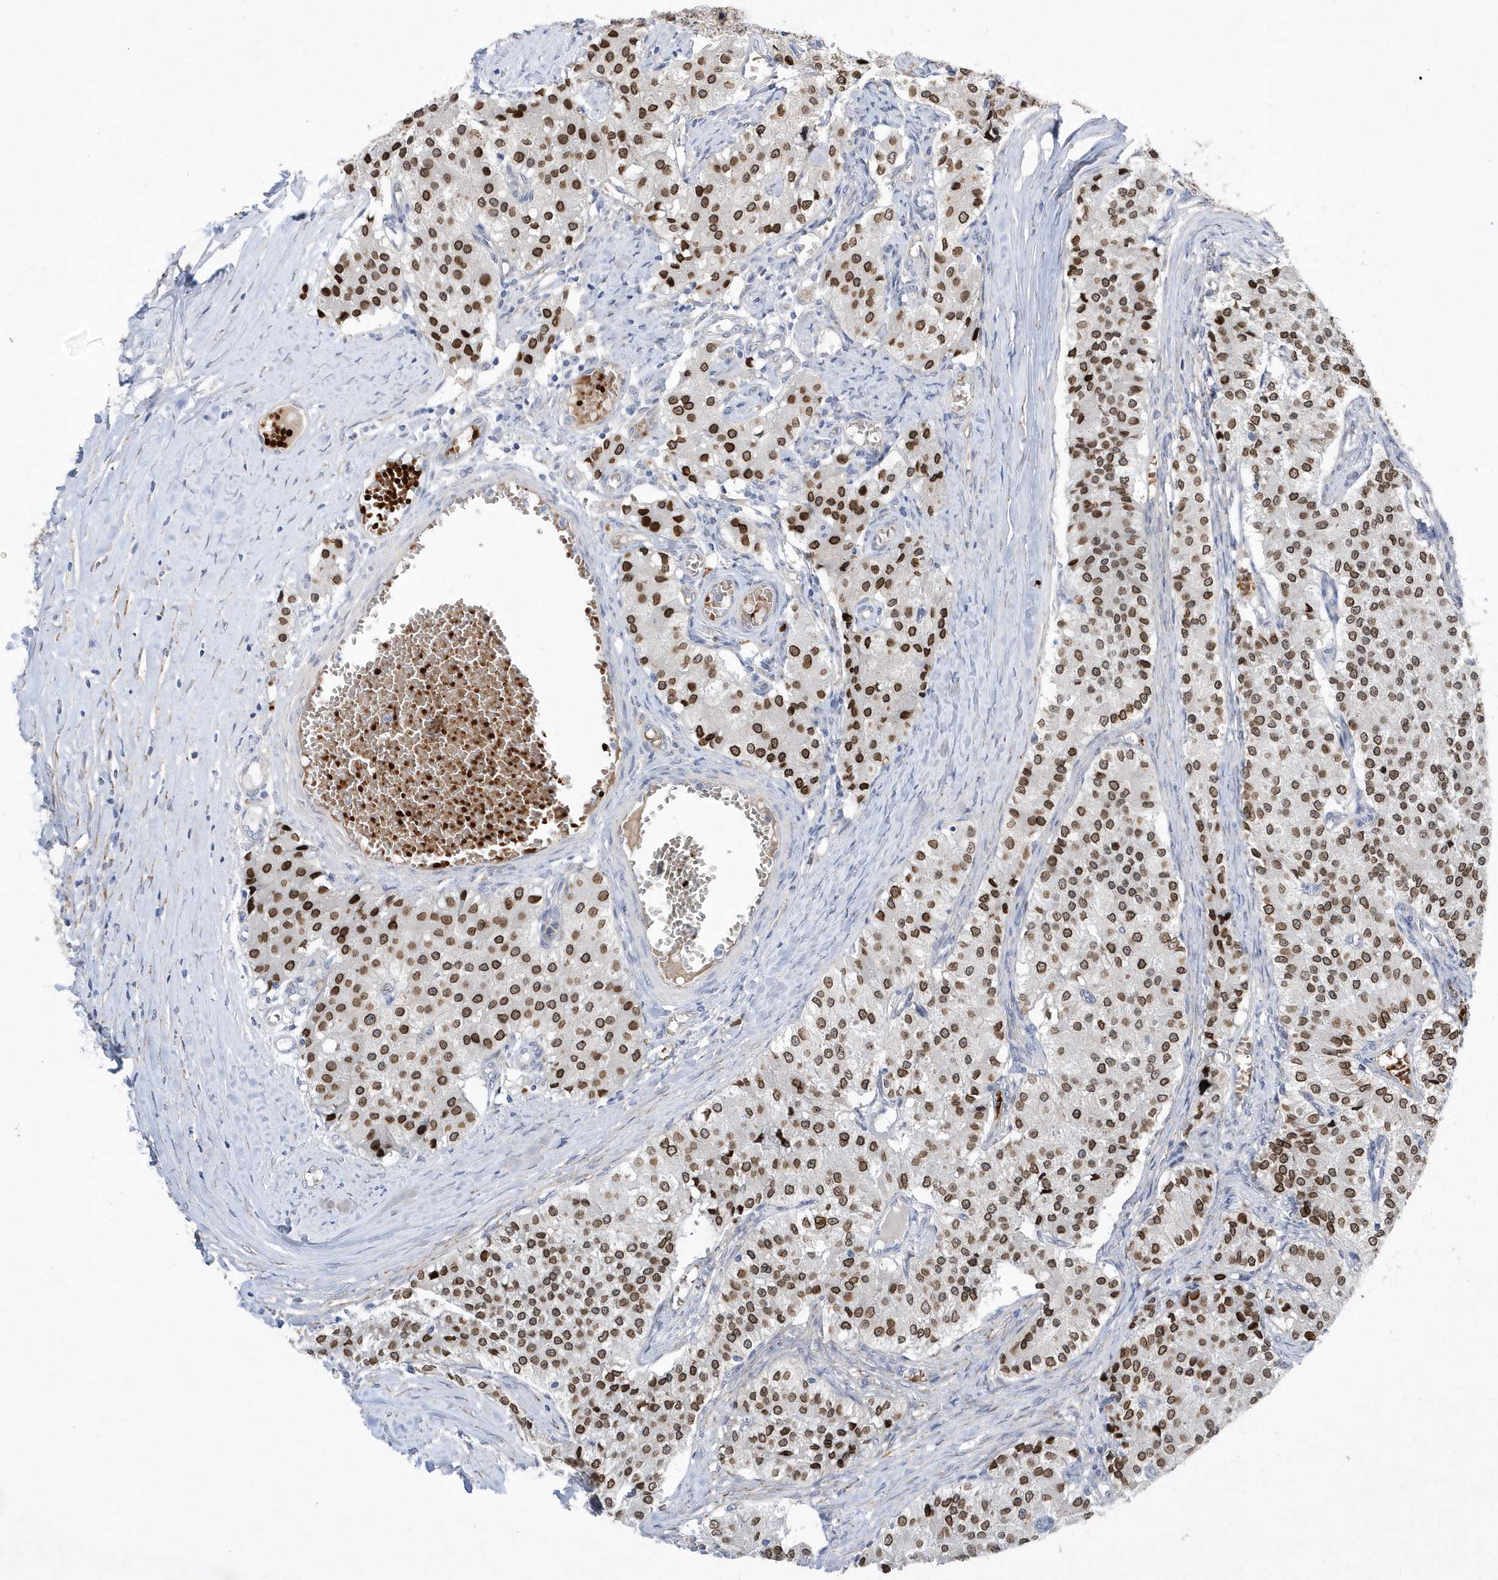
{"staining": {"intensity": "moderate", "quantity": ">75%", "location": "nuclear"}, "tissue": "carcinoid", "cell_type": "Tumor cells", "image_type": "cancer", "snomed": [{"axis": "morphology", "description": "Carcinoid, malignant, NOS"}, {"axis": "topography", "description": "Colon"}], "caption": "Protein expression analysis of carcinoid exhibits moderate nuclear staining in about >75% of tumor cells. (Stains: DAB (3,3'-diaminobenzidine) in brown, nuclei in blue, Microscopy: brightfield microscopy at high magnification).", "gene": "ZNF875", "patient": {"sex": "female", "age": 52}}